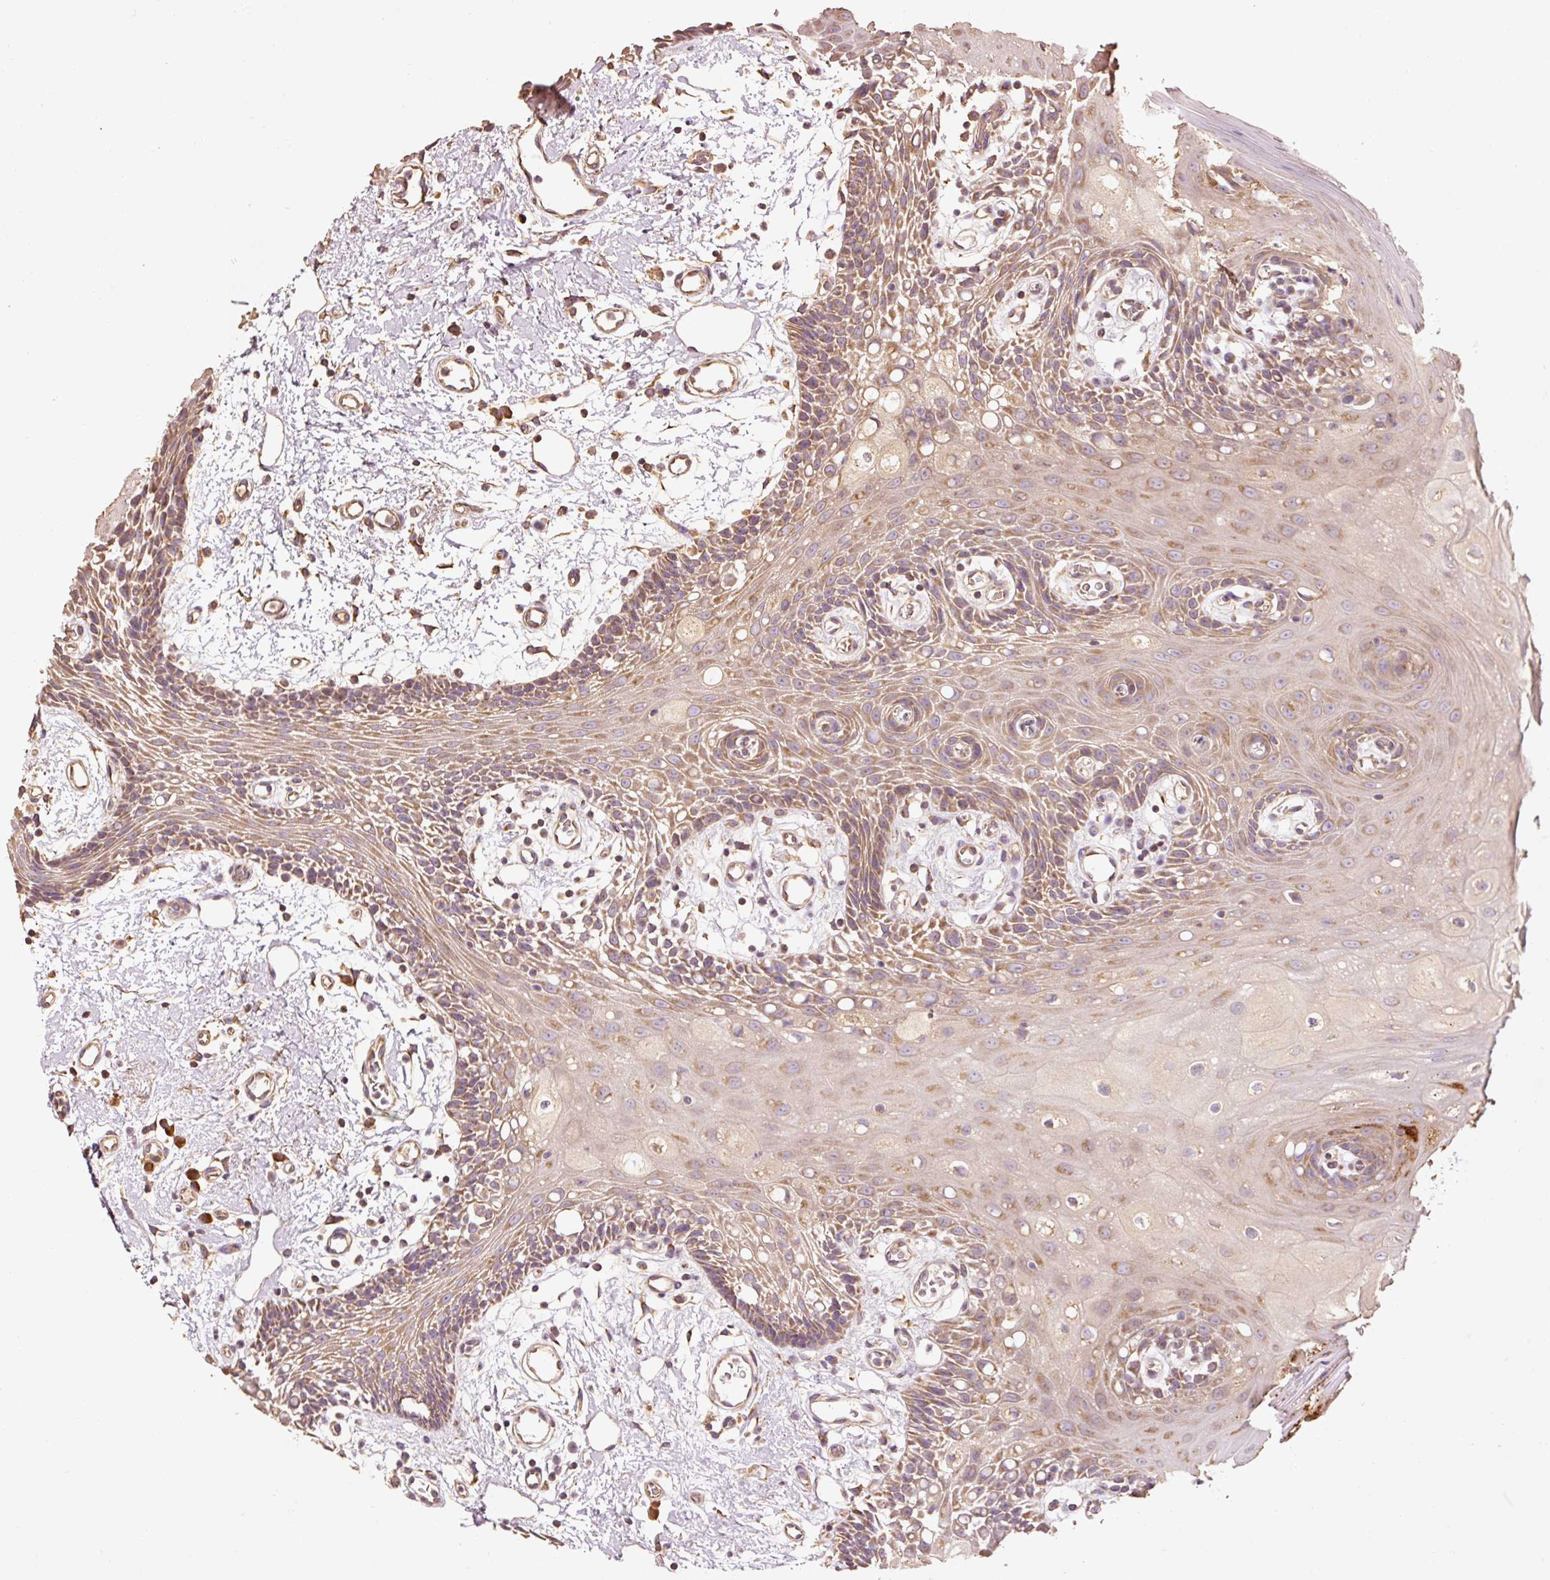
{"staining": {"intensity": "moderate", "quantity": "25%-75%", "location": "cytoplasmic/membranous"}, "tissue": "oral mucosa", "cell_type": "Squamous epithelial cells", "image_type": "normal", "snomed": [{"axis": "morphology", "description": "Normal tissue, NOS"}, {"axis": "topography", "description": "Oral tissue"}], "caption": "Protein staining by immunohistochemistry exhibits moderate cytoplasmic/membranous positivity in about 25%-75% of squamous epithelial cells in unremarkable oral mucosa.", "gene": "EFHC1", "patient": {"sex": "female", "age": 59}}